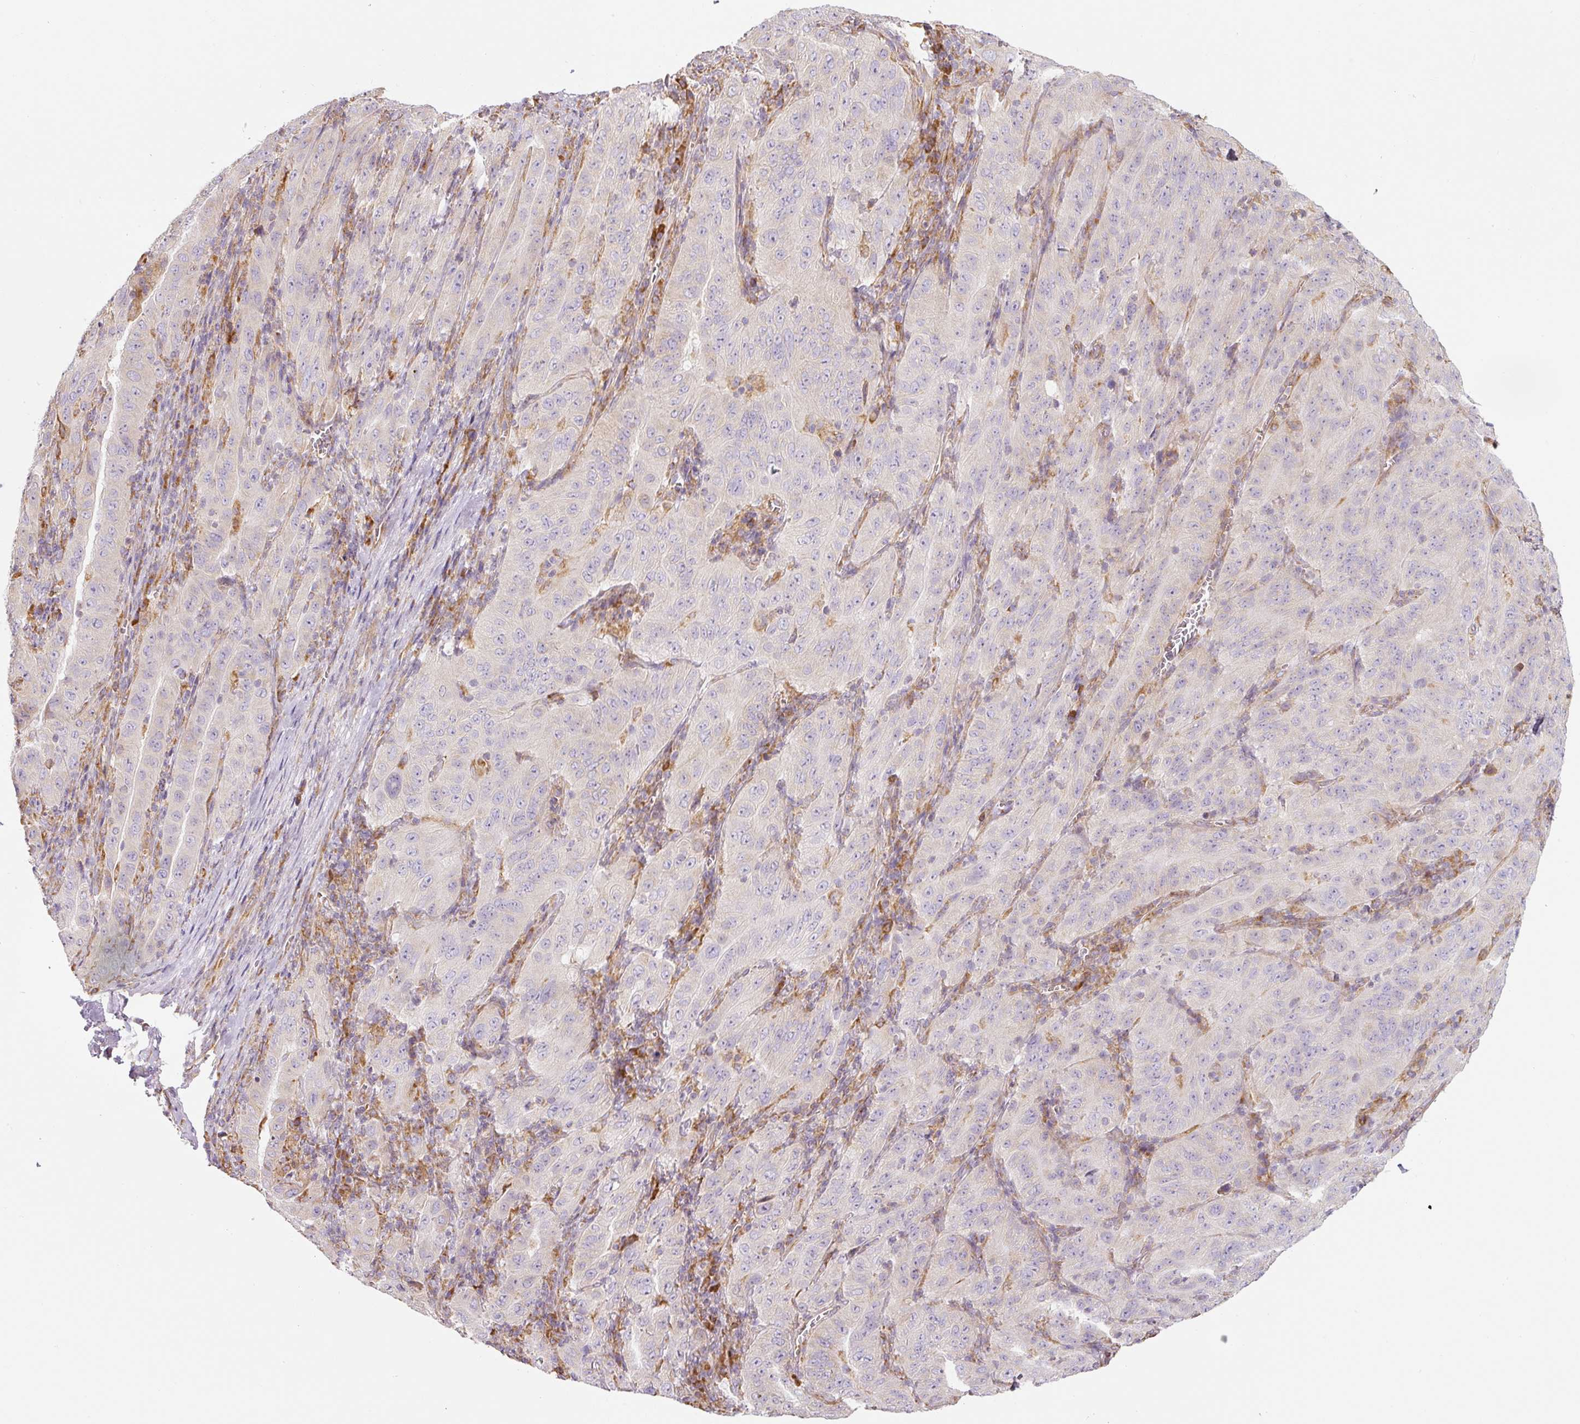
{"staining": {"intensity": "negative", "quantity": "none", "location": "none"}, "tissue": "pancreatic cancer", "cell_type": "Tumor cells", "image_type": "cancer", "snomed": [{"axis": "morphology", "description": "Adenocarcinoma, NOS"}, {"axis": "topography", "description": "Pancreas"}], "caption": "High power microscopy image of an immunohistochemistry (IHC) photomicrograph of pancreatic adenocarcinoma, revealing no significant positivity in tumor cells.", "gene": "MORN4", "patient": {"sex": "male", "age": 63}}